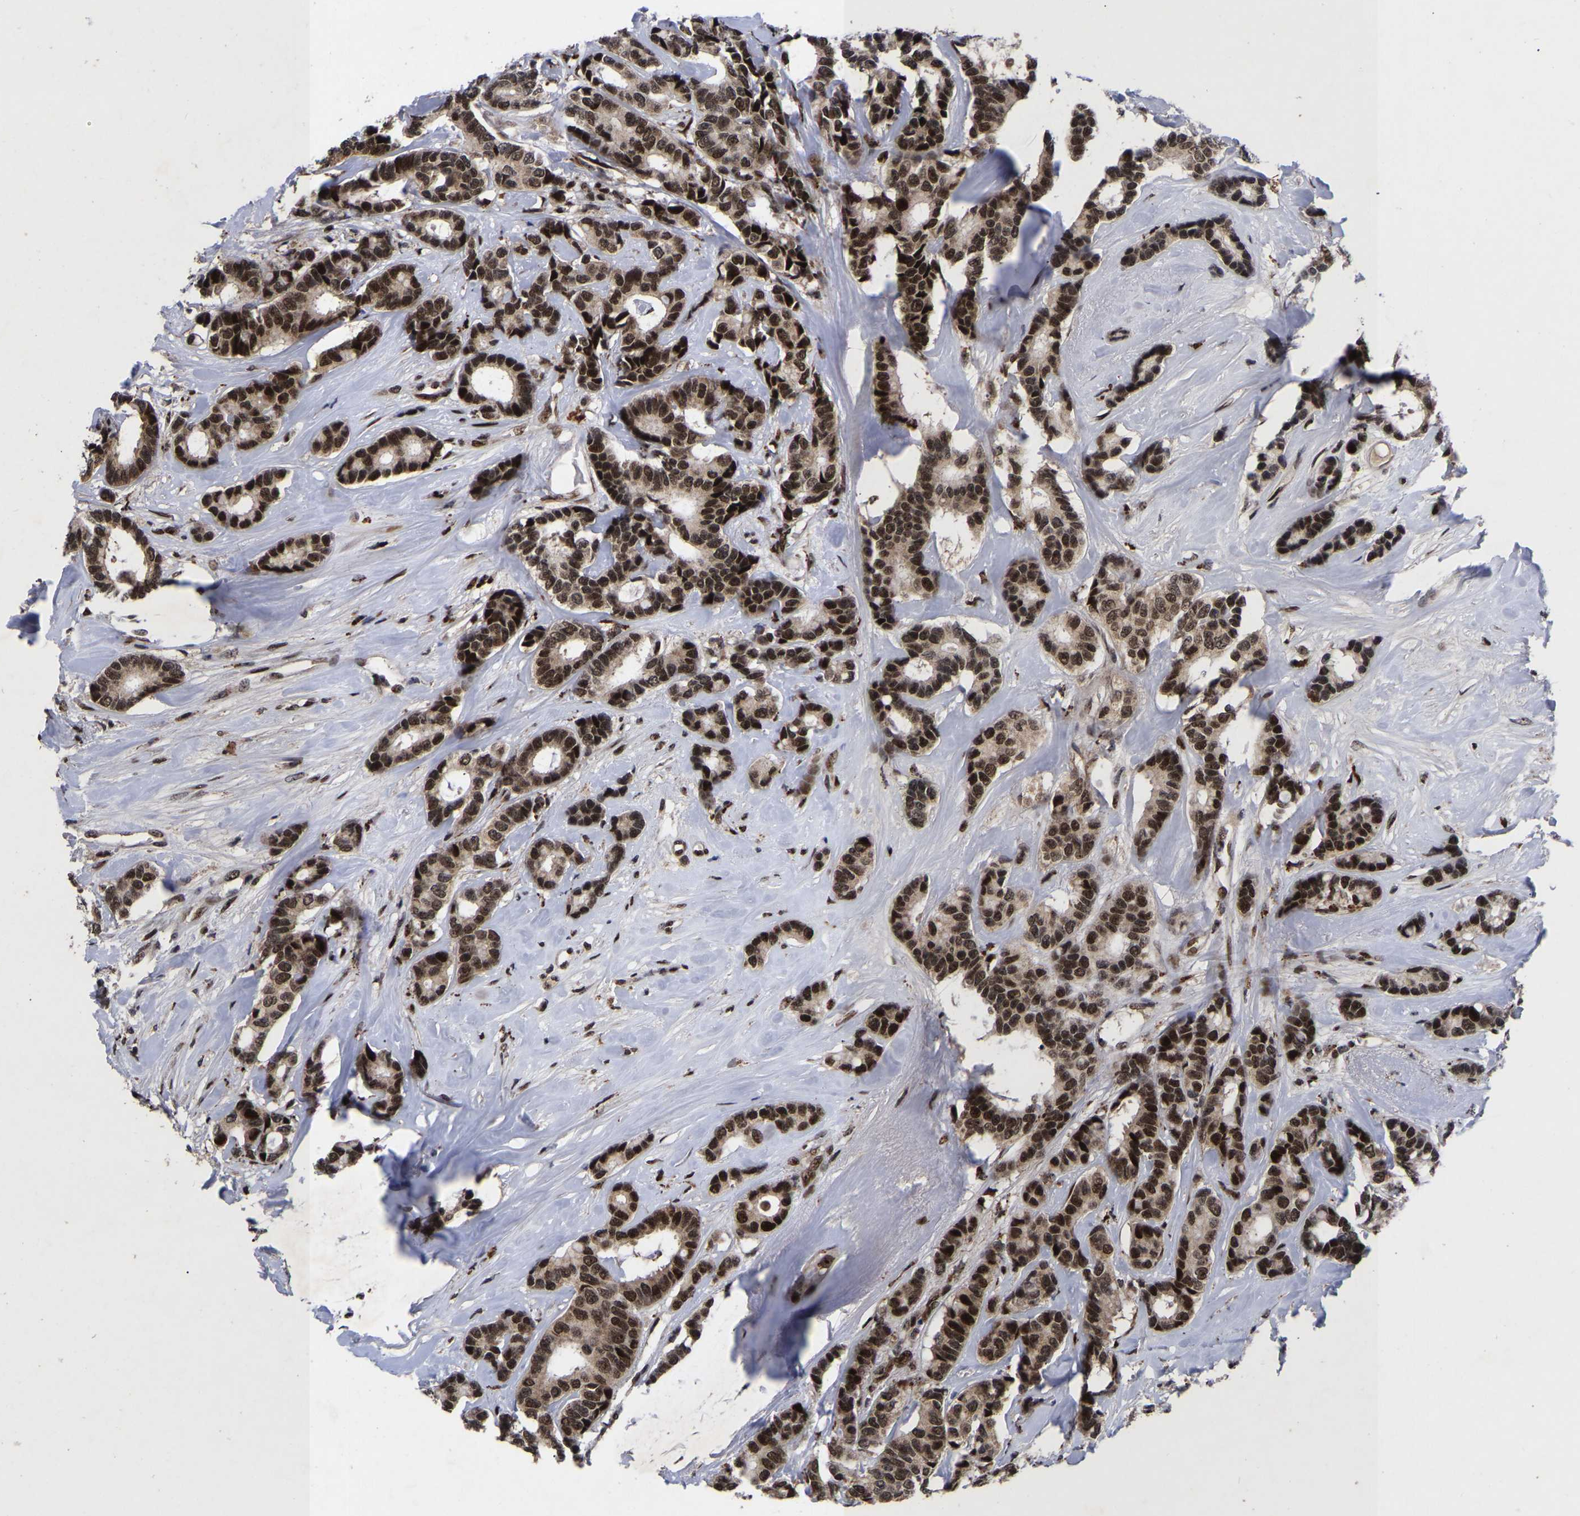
{"staining": {"intensity": "strong", "quantity": ">75%", "location": "cytoplasmic/membranous,nuclear"}, "tissue": "breast cancer", "cell_type": "Tumor cells", "image_type": "cancer", "snomed": [{"axis": "morphology", "description": "Duct carcinoma"}, {"axis": "topography", "description": "Breast"}], "caption": "Protein staining of breast intraductal carcinoma tissue shows strong cytoplasmic/membranous and nuclear staining in approximately >75% of tumor cells.", "gene": "JUNB", "patient": {"sex": "female", "age": 87}}